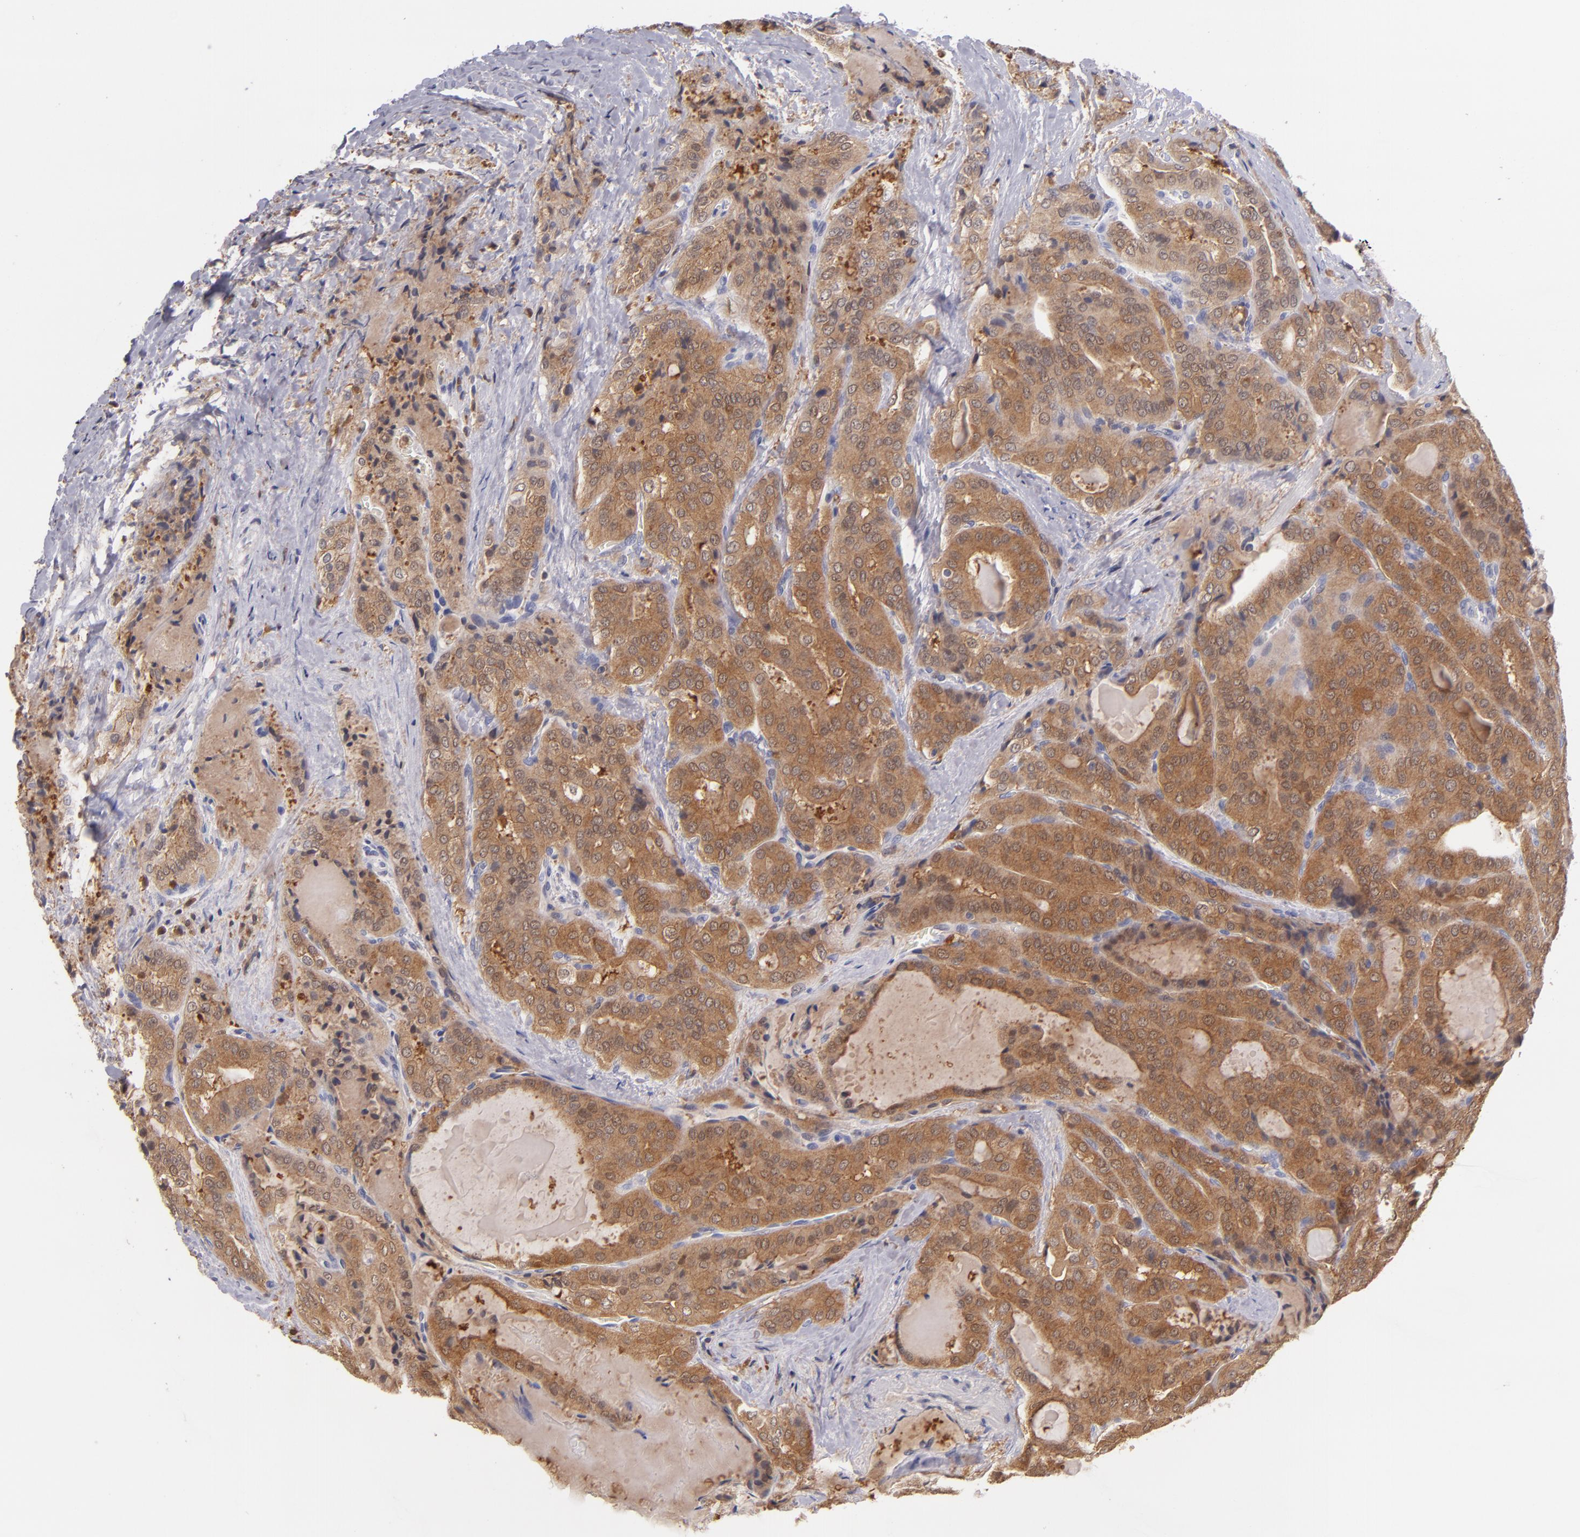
{"staining": {"intensity": "strong", "quantity": ">75%", "location": "cytoplasmic/membranous"}, "tissue": "thyroid cancer", "cell_type": "Tumor cells", "image_type": "cancer", "snomed": [{"axis": "morphology", "description": "Papillary adenocarcinoma, NOS"}, {"axis": "topography", "description": "Thyroid gland"}], "caption": "Immunohistochemical staining of human papillary adenocarcinoma (thyroid) demonstrates strong cytoplasmic/membranous protein expression in approximately >75% of tumor cells. The protein of interest is shown in brown color, while the nuclei are stained blue.", "gene": "PRKCD", "patient": {"sex": "female", "age": 71}}